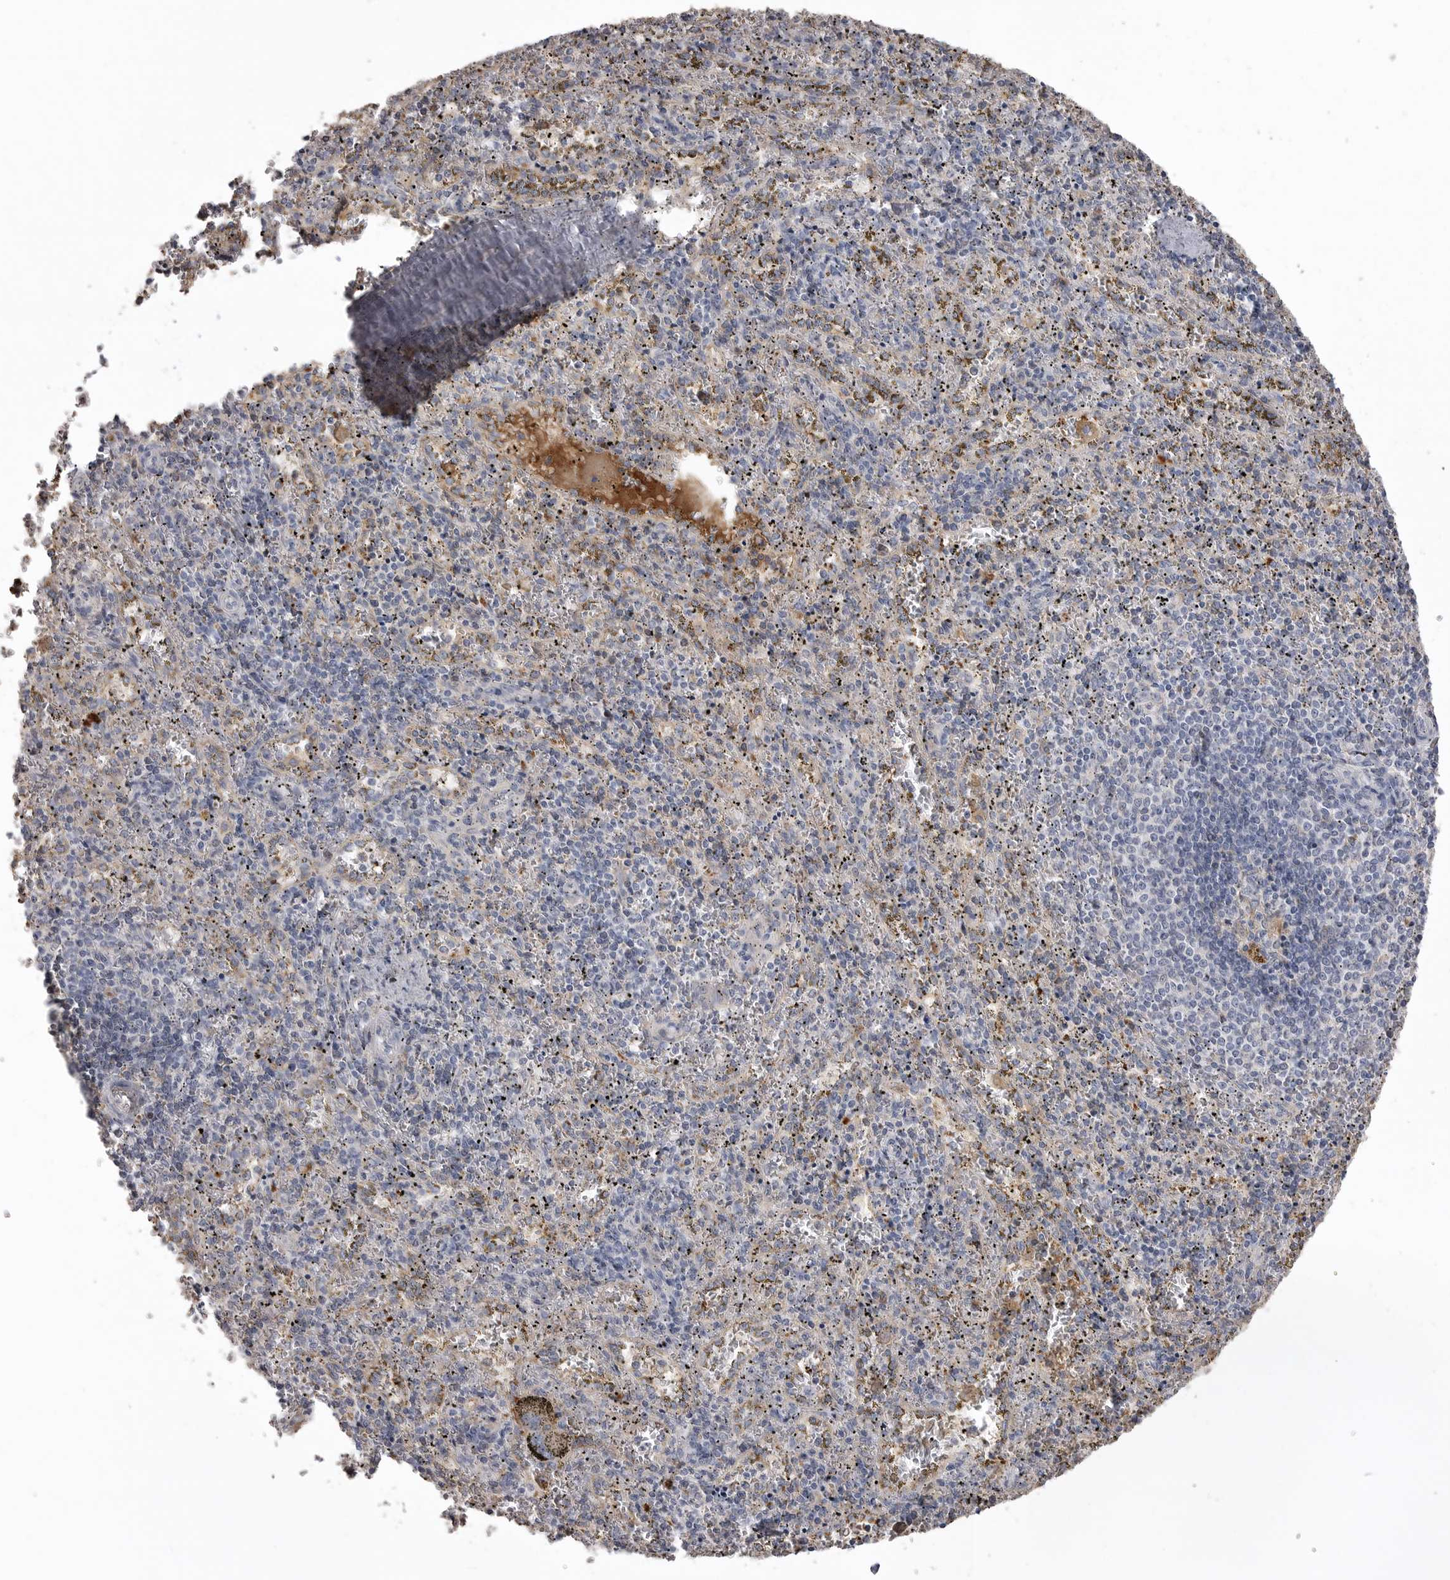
{"staining": {"intensity": "negative", "quantity": "none", "location": "none"}, "tissue": "spleen", "cell_type": "Cells in red pulp", "image_type": "normal", "snomed": [{"axis": "morphology", "description": "Normal tissue, NOS"}, {"axis": "topography", "description": "Spleen"}], "caption": "A histopathology image of spleen stained for a protein demonstrates no brown staining in cells in red pulp. The staining is performed using DAB brown chromogen with nuclei counter-stained in using hematoxylin.", "gene": "AHSG", "patient": {"sex": "male", "age": 11}}